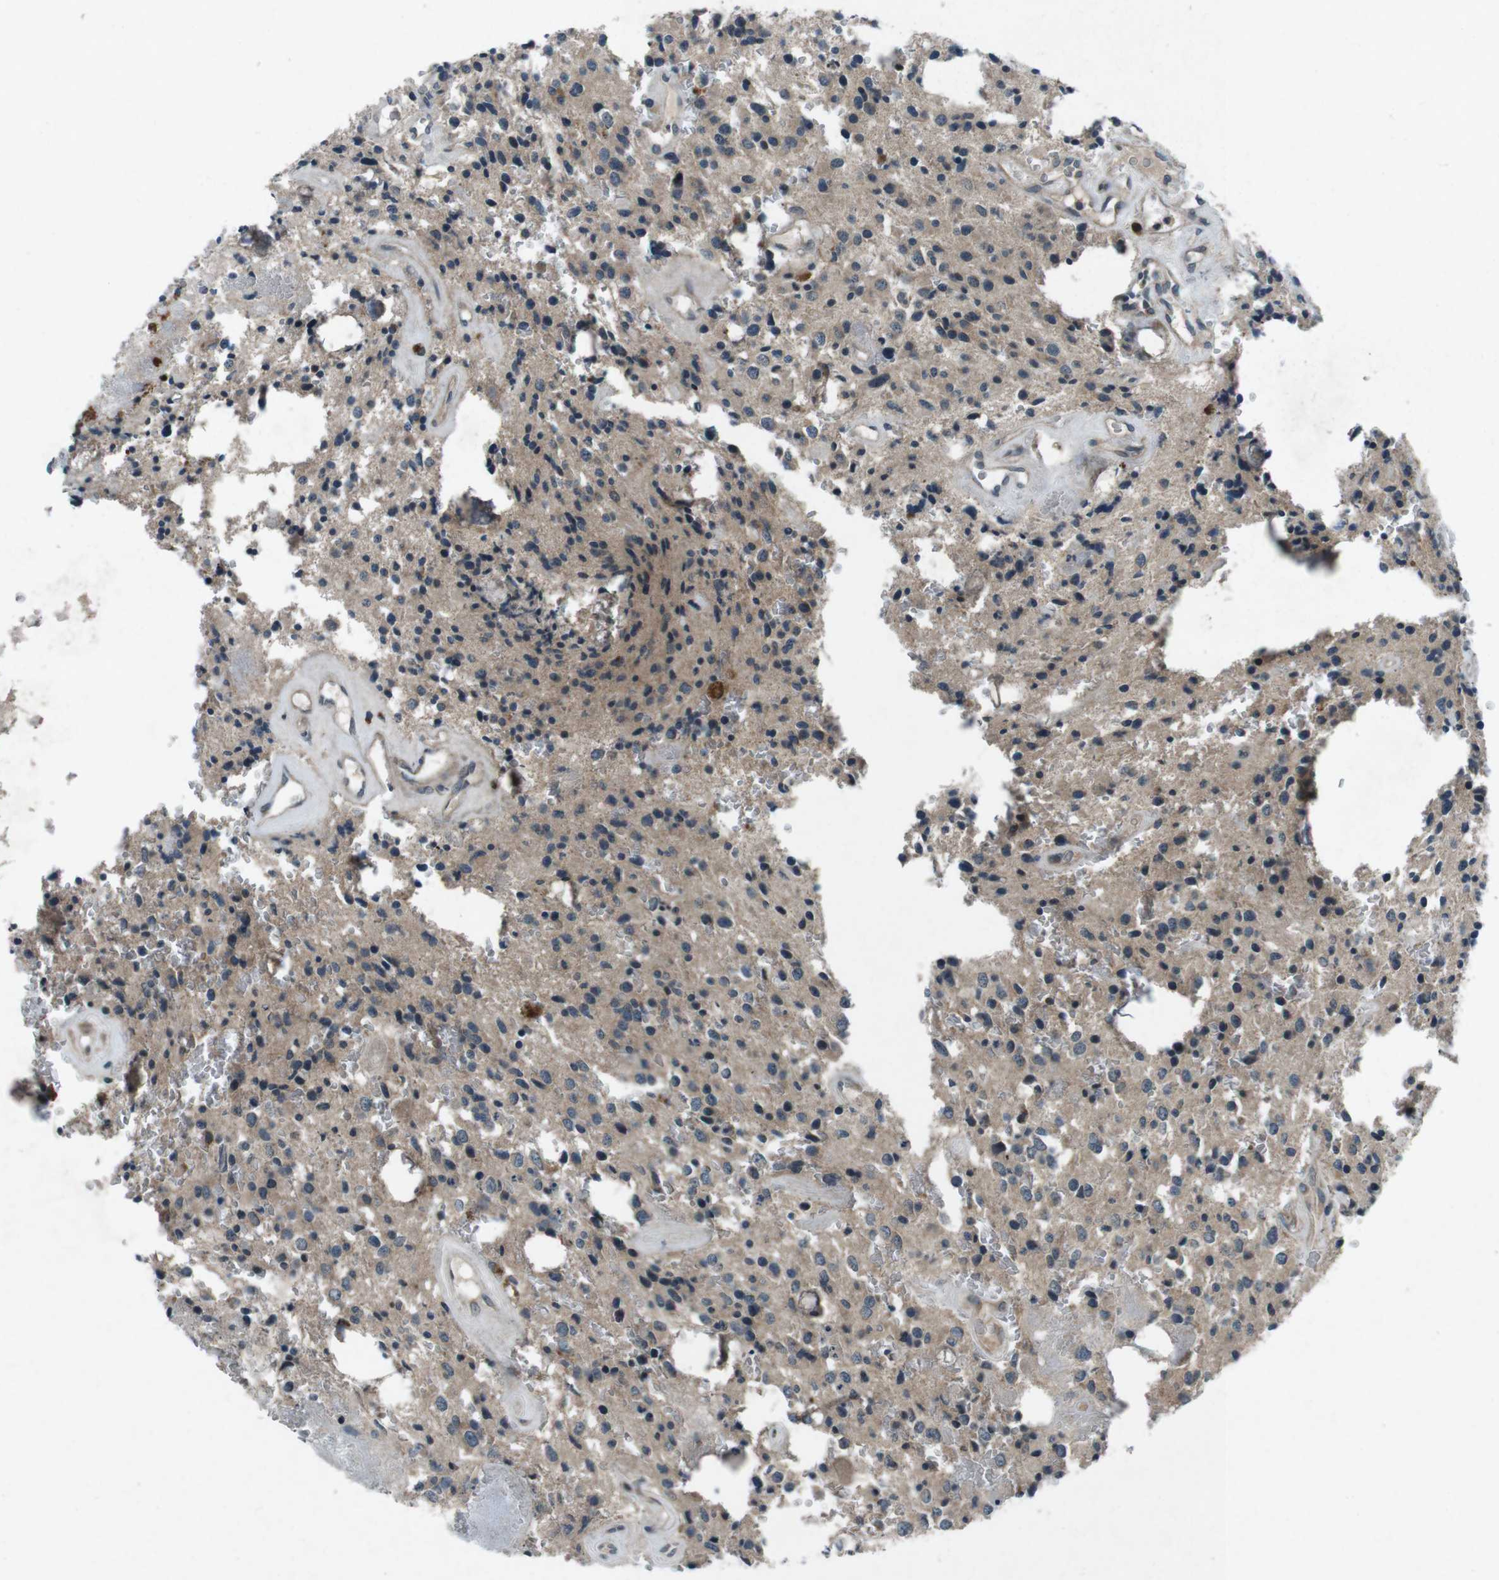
{"staining": {"intensity": "moderate", "quantity": ">75%", "location": "cytoplasmic/membranous"}, "tissue": "glioma", "cell_type": "Tumor cells", "image_type": "cancer", "snomed": [{"axis": "morphology", "description": "Glioma, malignant, Low grade"}, {"axis": "topography", "description": "Brain"}], "caption": "Moderate cytoplasmic/membranous positivity is appreciated in about >75% of tumor cells in malignant low-grade glioma.", "gene": "CDK16", "patient": {"sex": "male", "age": 58}}